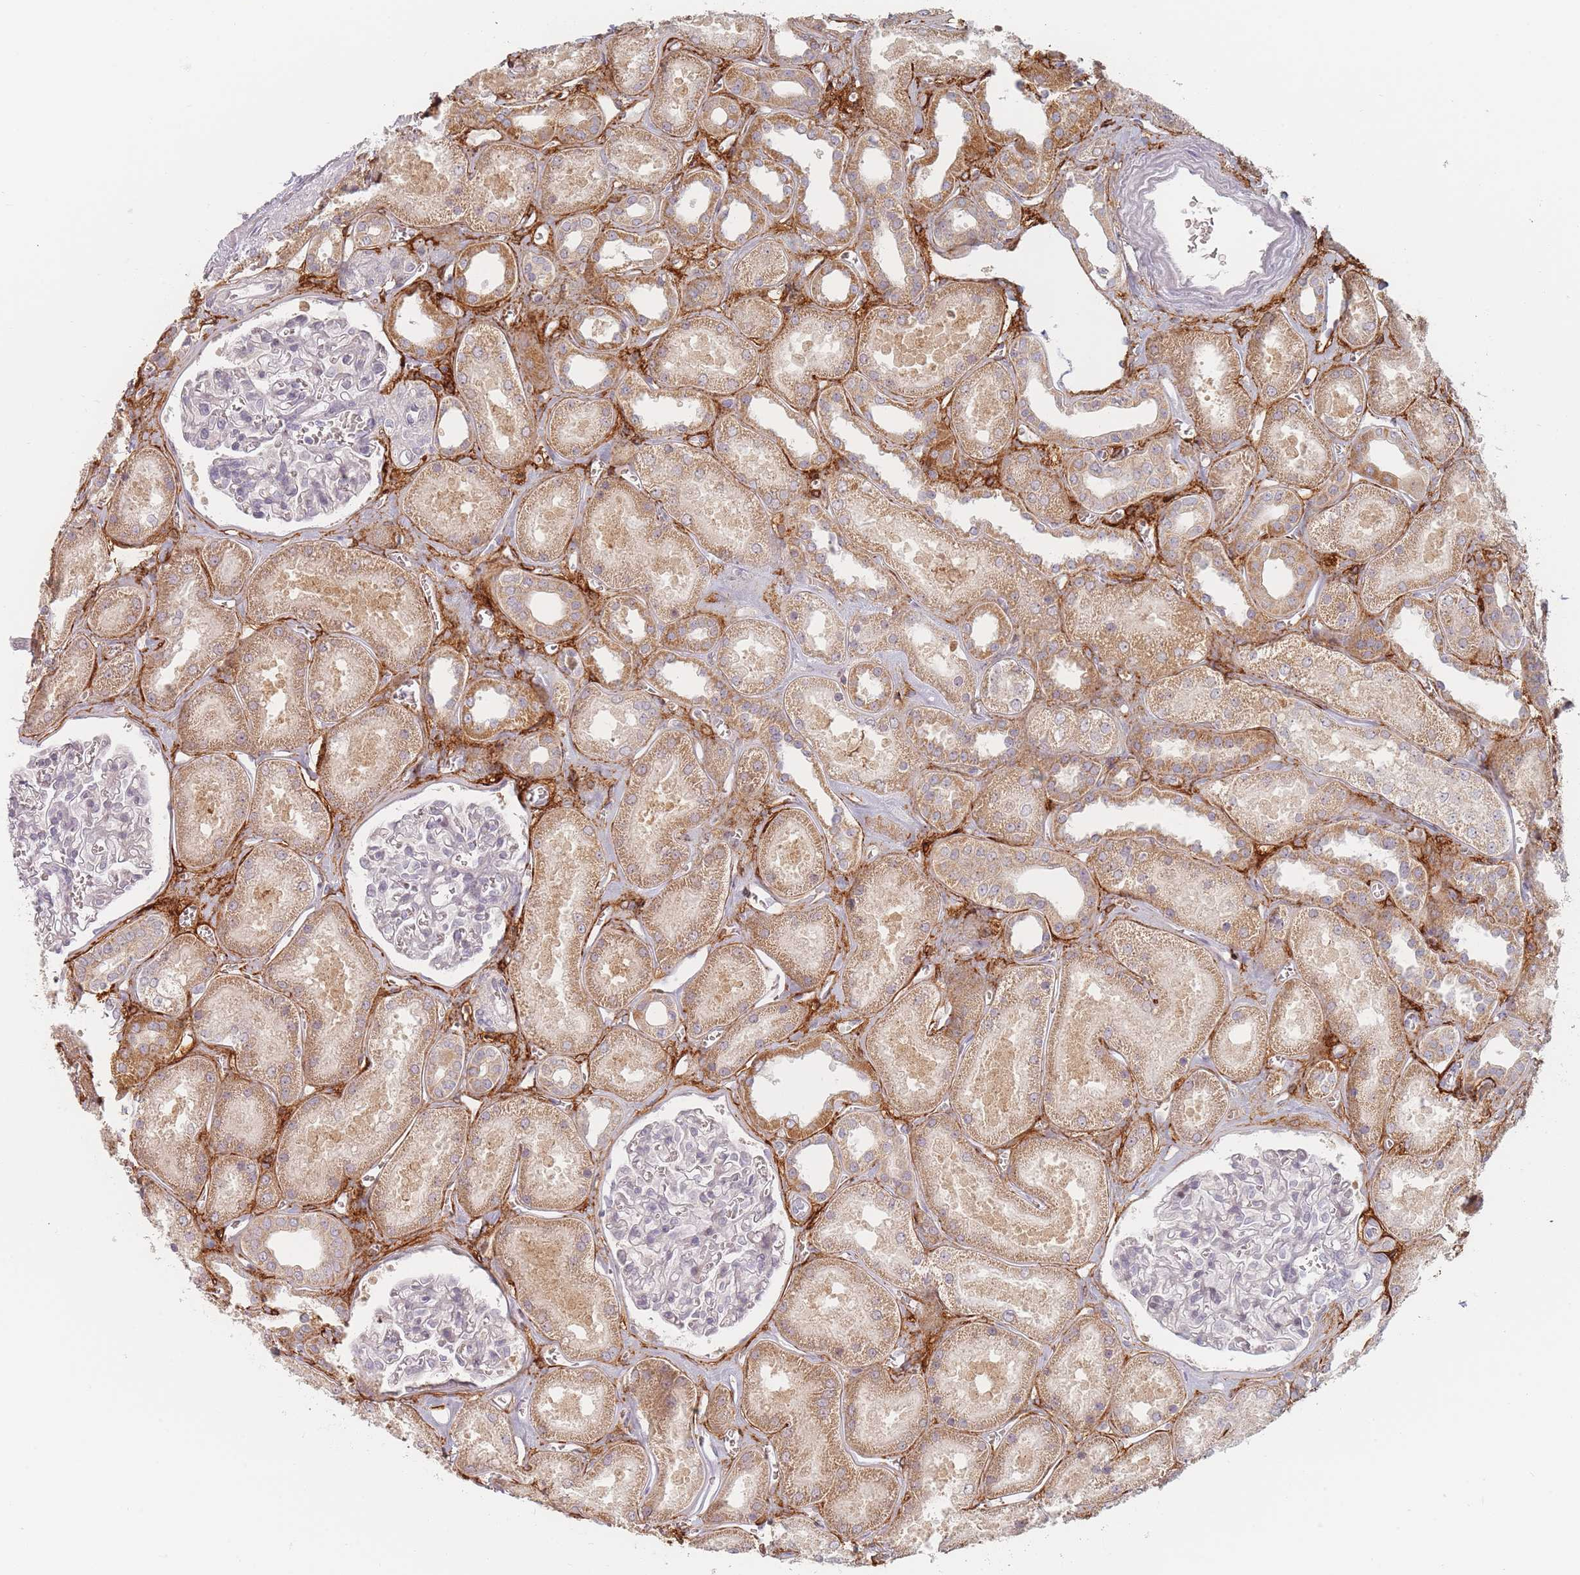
{"staining": {"intensity": "weak", "quantity": "<25%", "location": "nuclear"}, "tissue": "kidney", "cell_type": "Cells in glomeruli", "image_type": "normal", "snomed": [{"axis": "morphology", "description": "Normal tissue, NOS"}, {"axis": "morphology", "description": "Adenocarcinoma, NOS"}, {"axis": "topography", "description": "Kidney"}], "caption": "Human kidney stained for a protein using immunohistochemistry displays no staining in cells in glomeruli.", "gene": "ZKSCAN7", "patient": {"sex": "female", "age": 68}}